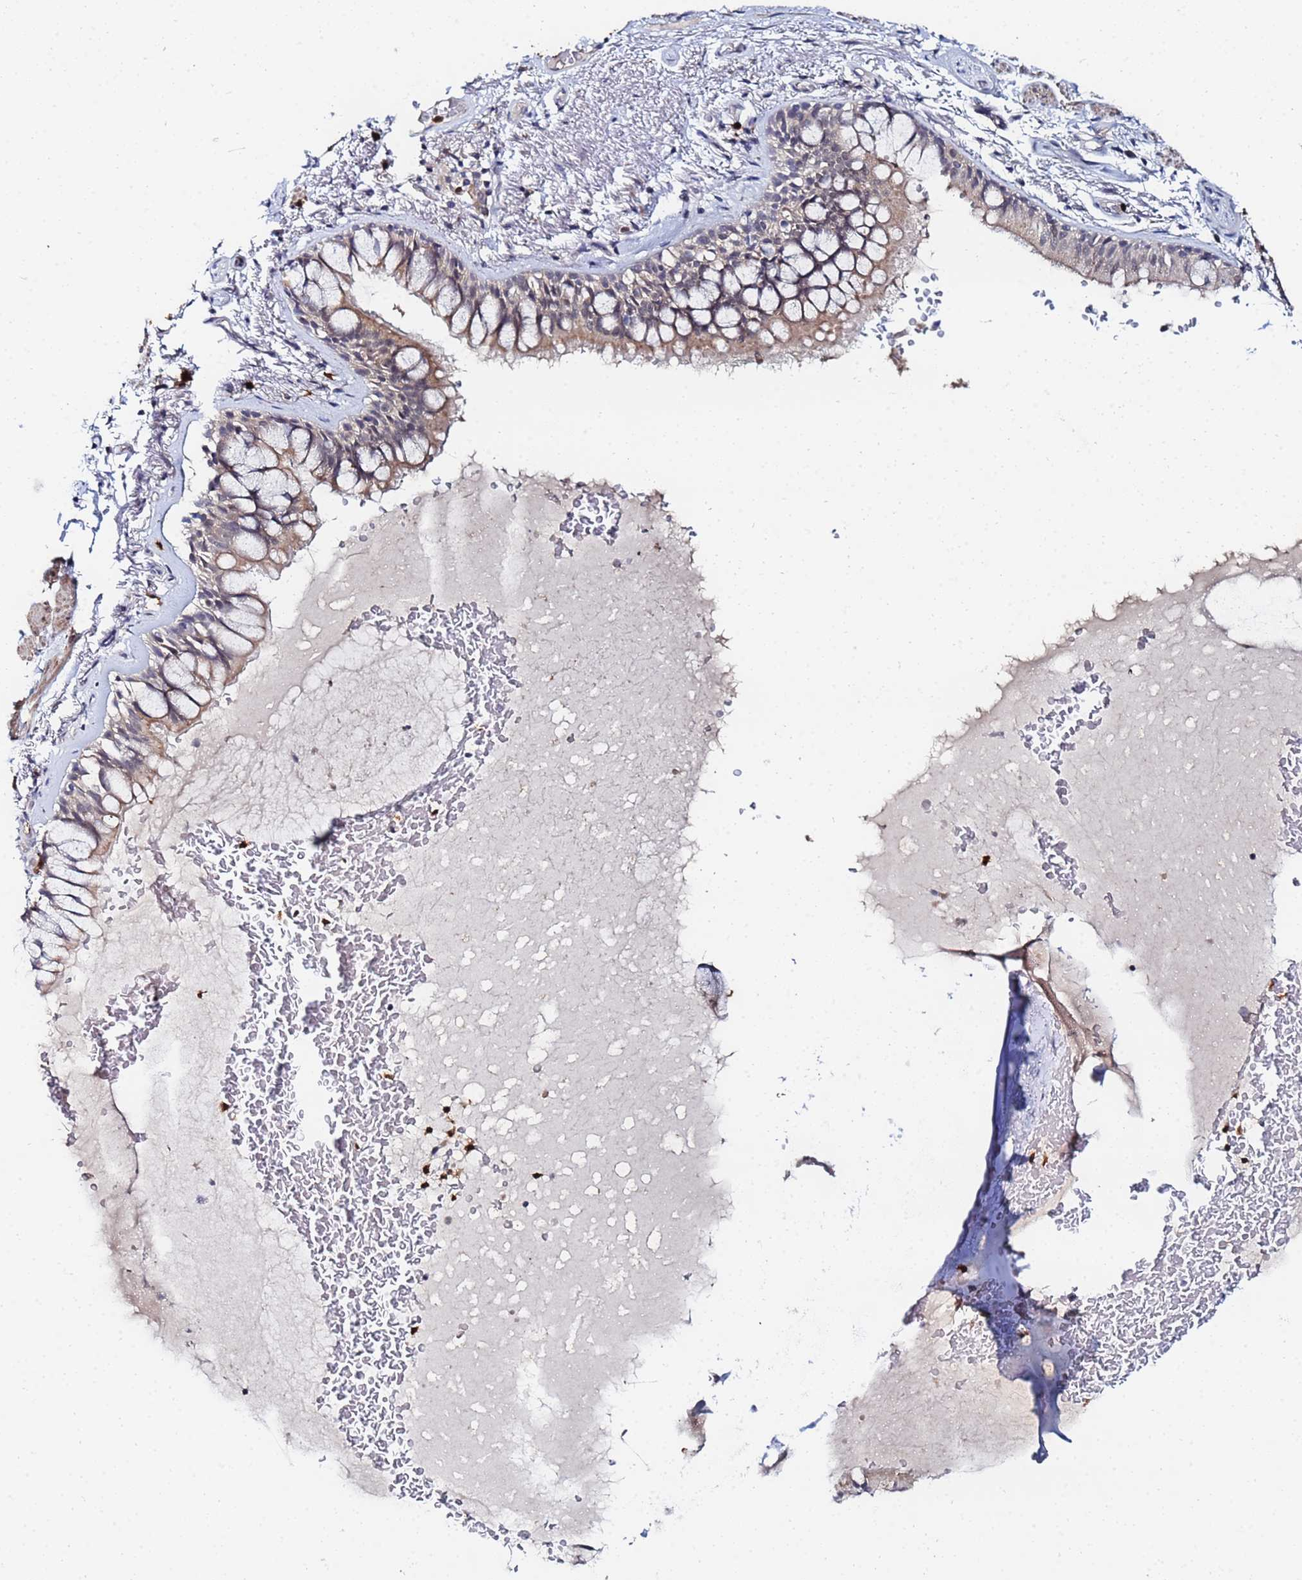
{"staining": {"intensity": "moderate", "quantity": "25%-75%", "location": "cytoplasmic/membranous,nuclear"}, "tissue": "bronchus", "cell_type": "Respiratory epithelial cells", "image_type": "normal", "snomed": [{"axis": "morphology", "description": "Normal tissue, NOS"}, {"axis": "topography", "description": "Bronchus"}], "caption": "Bronchus stained with DAB immunohistochemistry displays medium levels of moderate cytoplasmic/membranous,nuclear positivity in about 25%-75% of respiratory epithelial cells.", "gene": "MTCL1", "patient": {"sex": "male", "age": 70}}